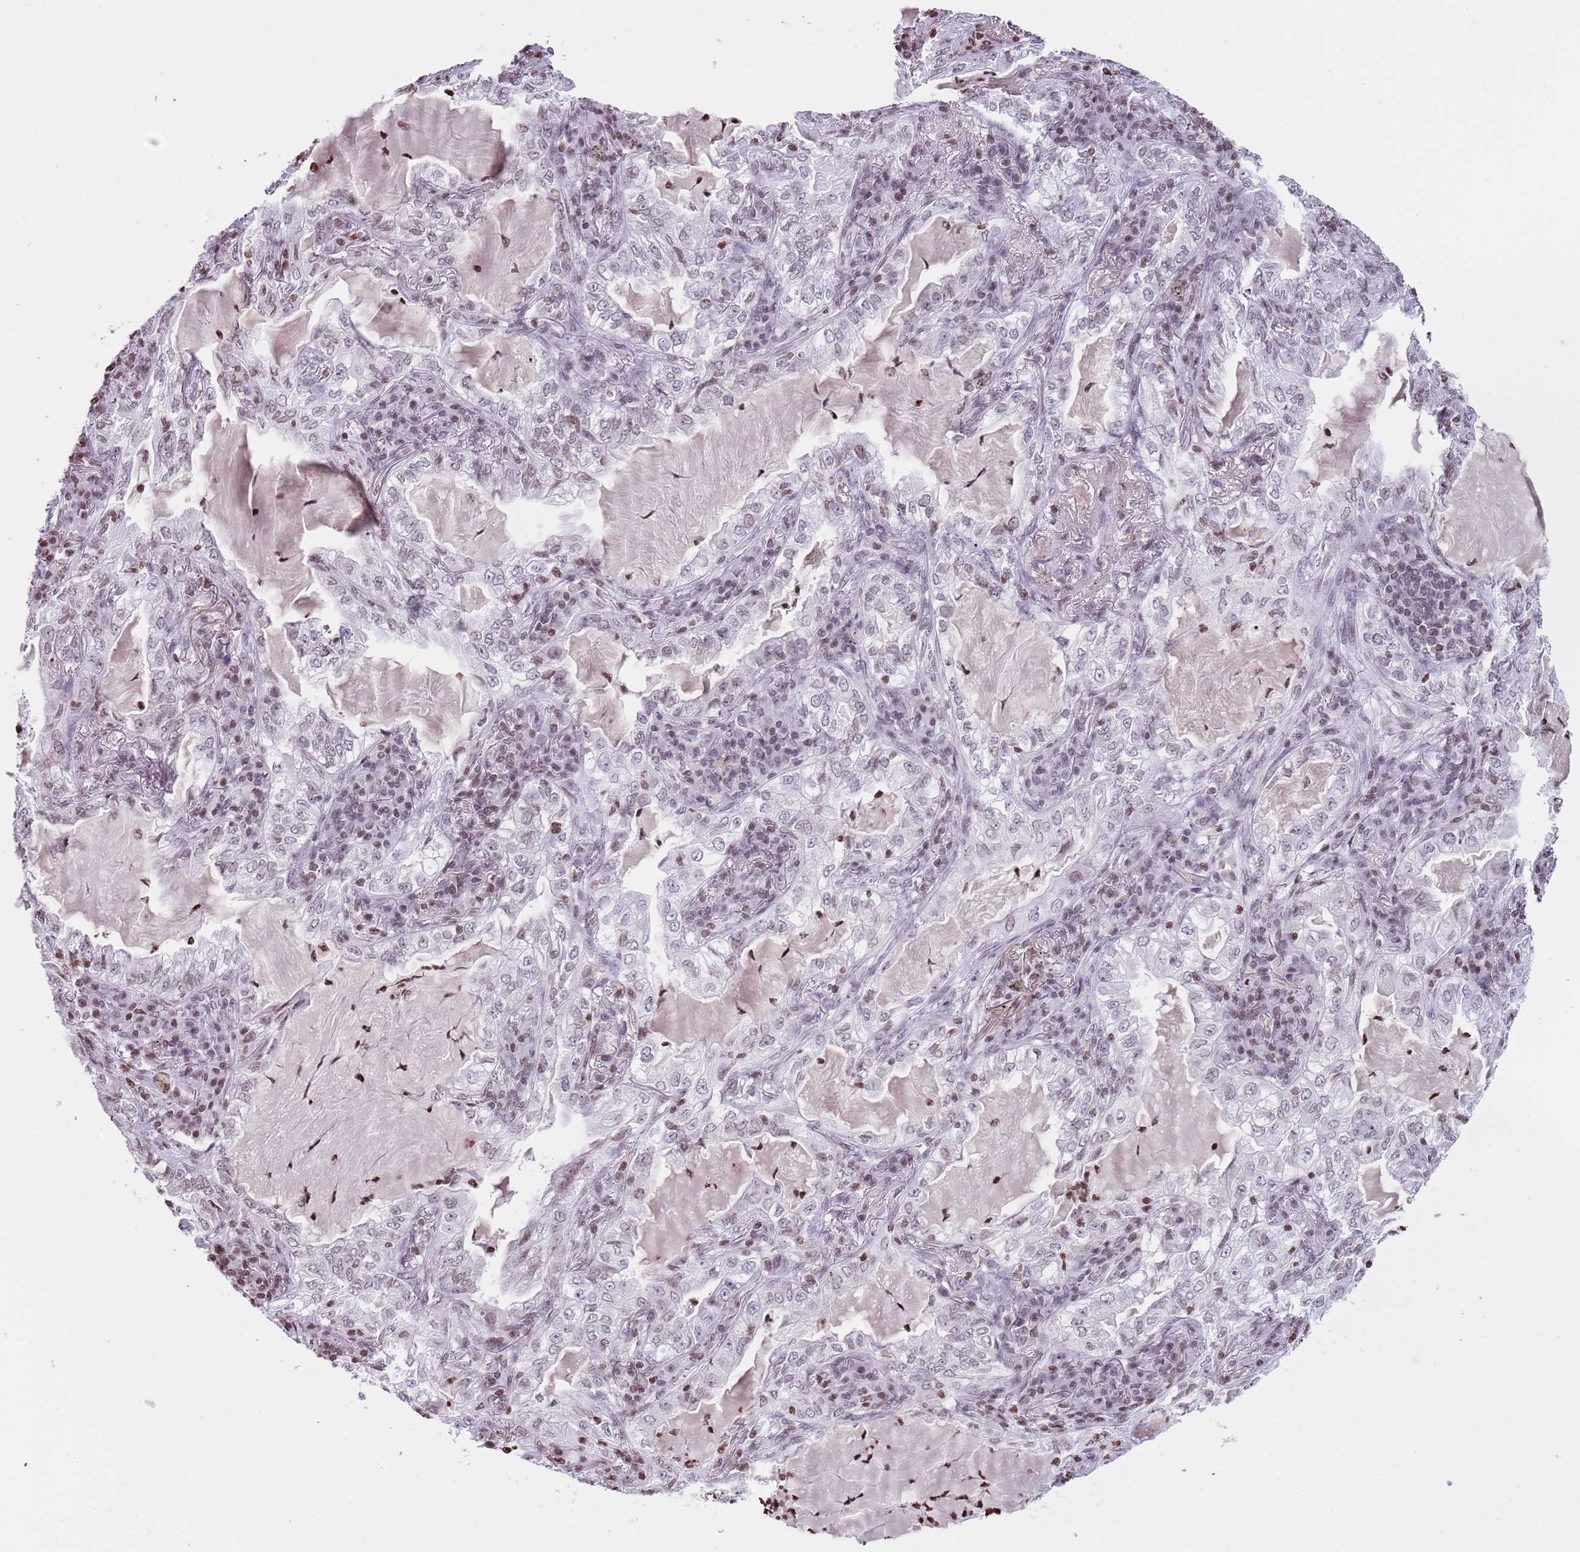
{"staining": {"intensity": "weak", "quantity": "<25%", "location": "nuclear"}, "tissue": "lung cancer", "cell_type": "Tumor cells", "image_type": "cancer", "snomed": [{"axis": "morphology", "description": "Adenocarcinoma, NOS"}, {"axis": "topography", "description": "Lung"}], "caption": "High power microscopy photomicrograph of an immunohistochemistry histopathology image of lung cancer (adenocarcinoma), revealing no significant expression in tumor cells.", "gene": "KPNA3", "patient": {"sex": "female", "age": 73}}